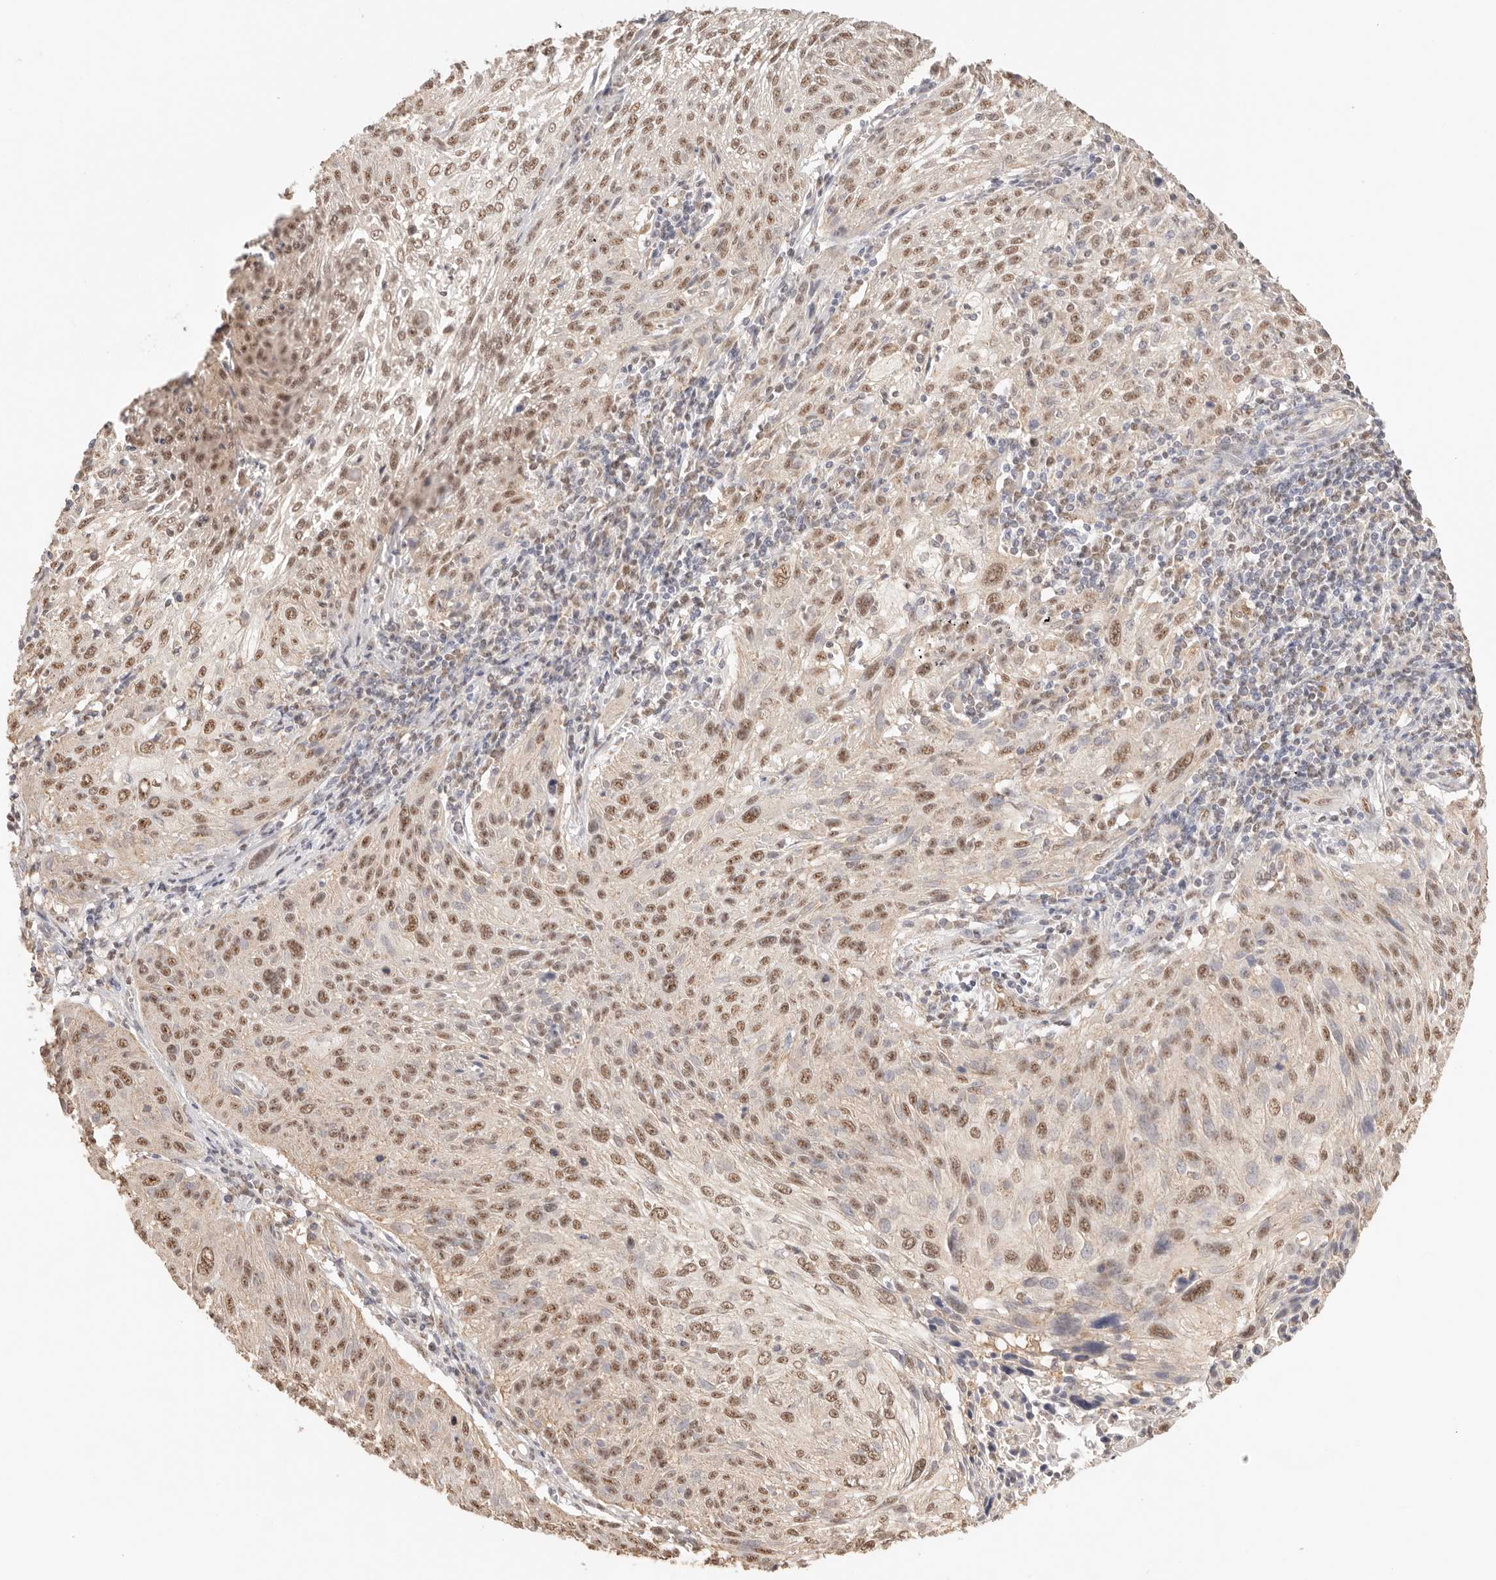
{"staining": {"intensity": "moderate", "quantity": ">75%", "location": "nuclear"}, "tissue": "cervical cancer", "cell_type": "Tumor cells", "image_type": "cancer", "snomed": [{"axis": "morphology", "description": "Squamous cell carcinoma, NOS"}, {"axis": "topography", "description": "Cervix"}], "caption": "High-power microscopy captured an immunohistochemistry image of squamous cell carcinoma (cervical), revealing moderate nuclear expression in about >75% of tumor cells.", "gene": "IL1R2", "patient": {"sex": "female", "age": 51}}